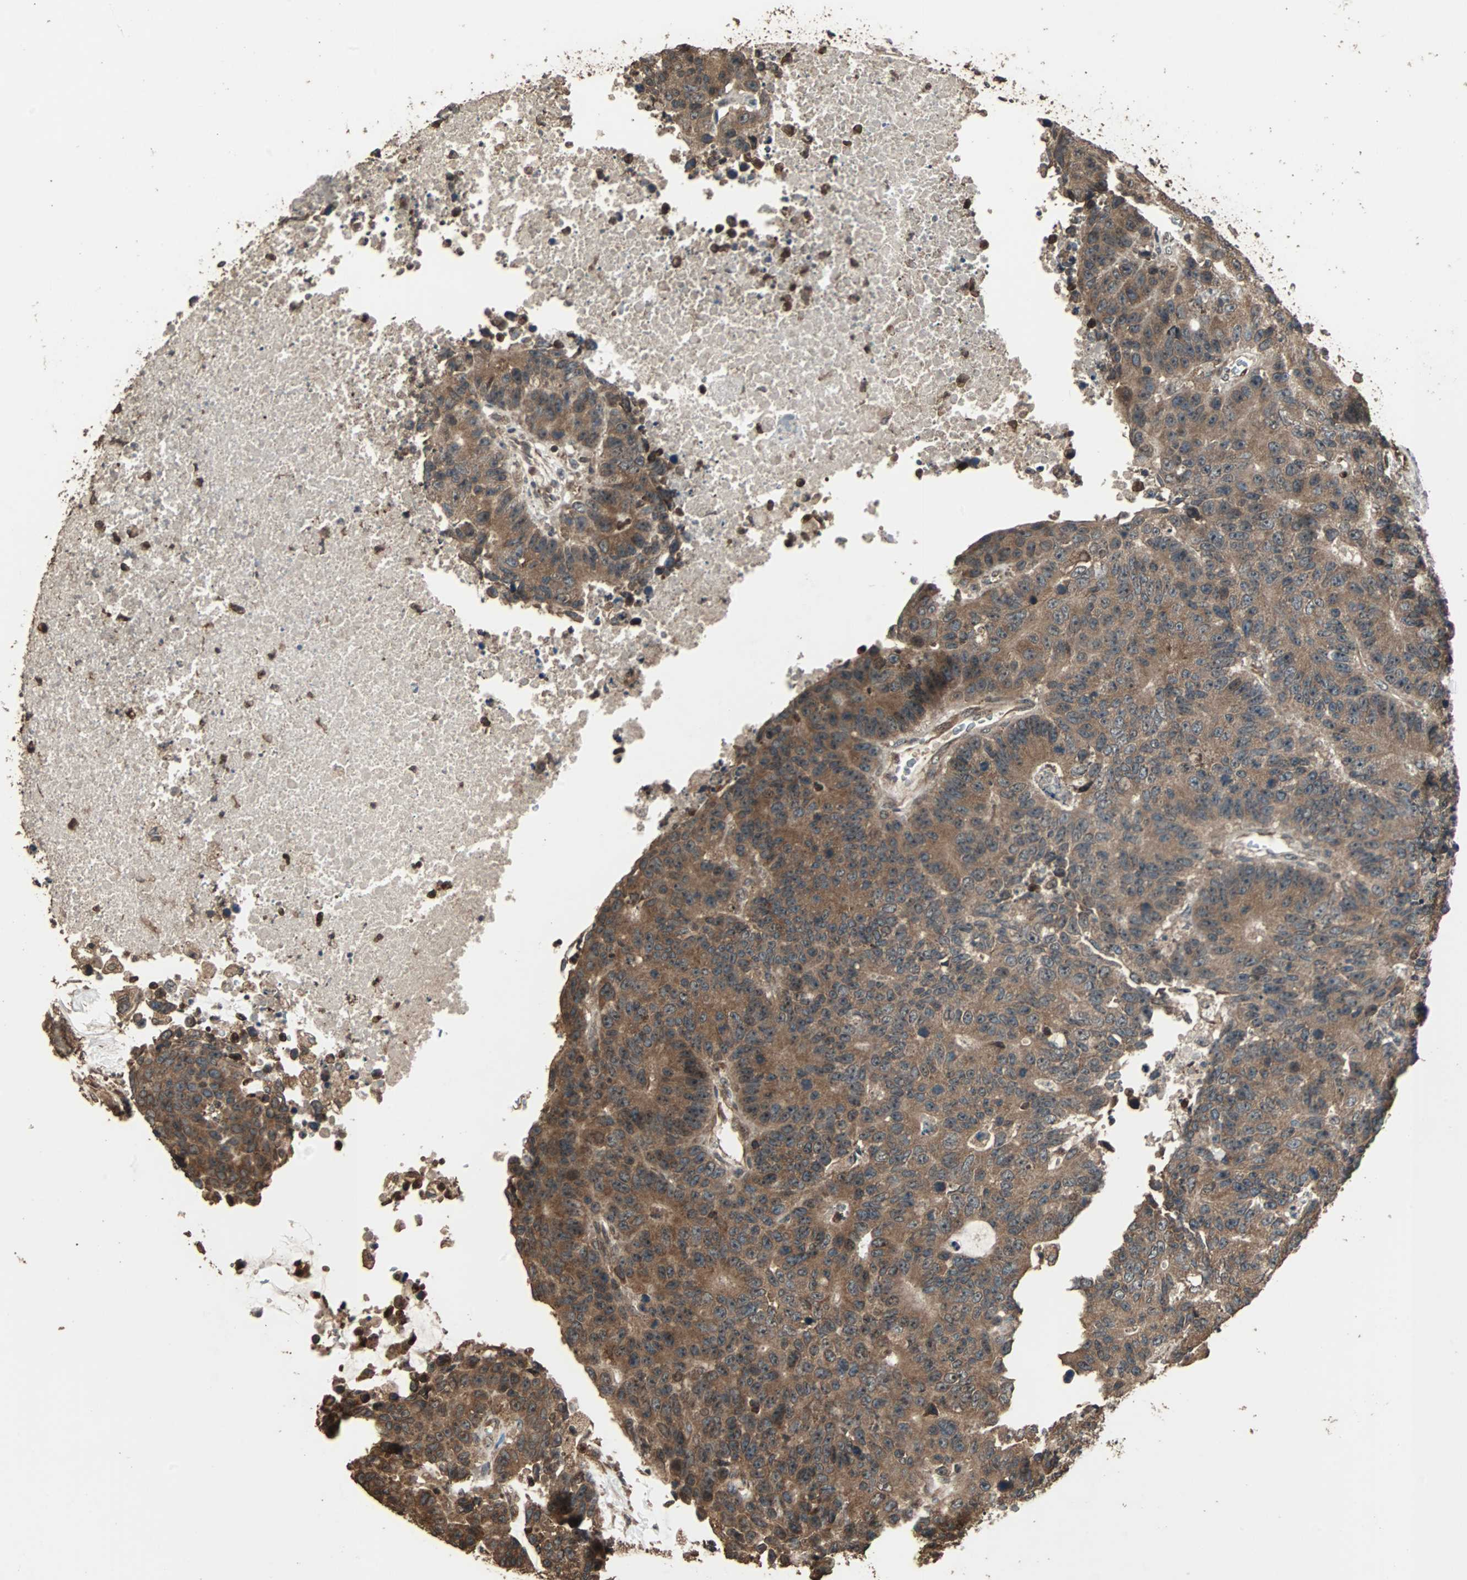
{"staining": {"intensity": "strong", "quantity": ">75%", "location": "cytoplasmic/membranous"}, "tissue": "colorectal cancer", "cell_type": "Tumor cells", "image_type": "cancer", "snomed": [{"axis": "morphology", "description": "Adenocarcinoma, NOS"}, {"axis": "topography", "description": "Colon"}], "caption": "Immunohistochemistry micrograph of colorectal adenocarcinoma stained for a protein (brown), which reveals high levels of strong cytoplasmic/membranous expression in about >75% of tumor cells.", "gene": "LAMTOR5", "patient": {"sex": "female", "age": 86}}